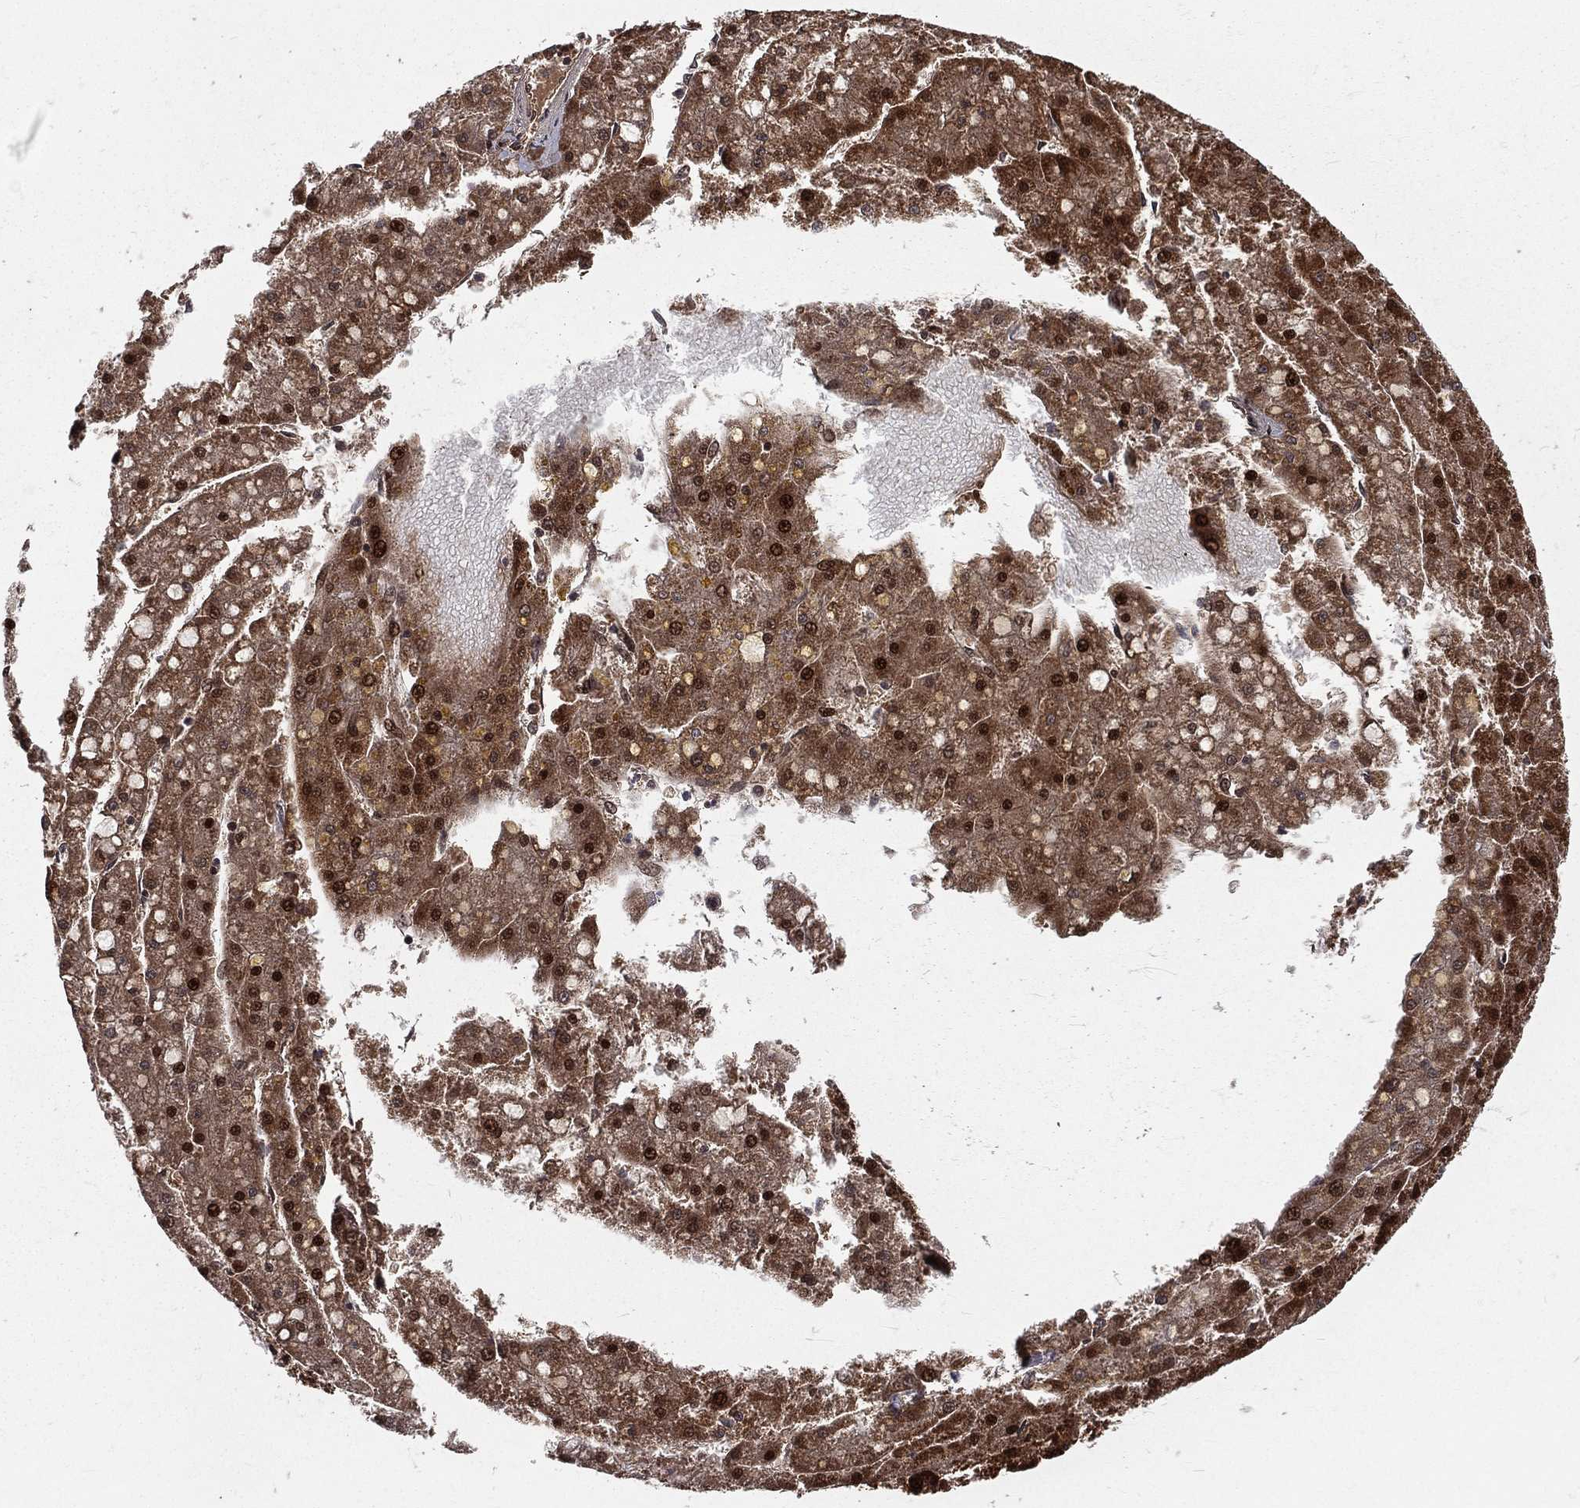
{"staining": {"intensity": "strong", "quantity": ">75%", "location": "cytoplasmic/membranous,nuclear"}, "tissue": "liver cancer", "cell_type": "Tumor cells", "image_type": "cancer", "snomed": [{"axis": "morphology", "description": "Carcinoma, Hepatocellular, NOS"}, {"axis": "topography", "description": "Liver"}], "caption": "Liver hepatocellular carcinoma stained with a brown dye reveals strong cytoplasmic/membranous and nuclear positive staining in about >75% of tumor cells.", "gene": "MDM2", "patient": {"sex": "male", "age": 67}}